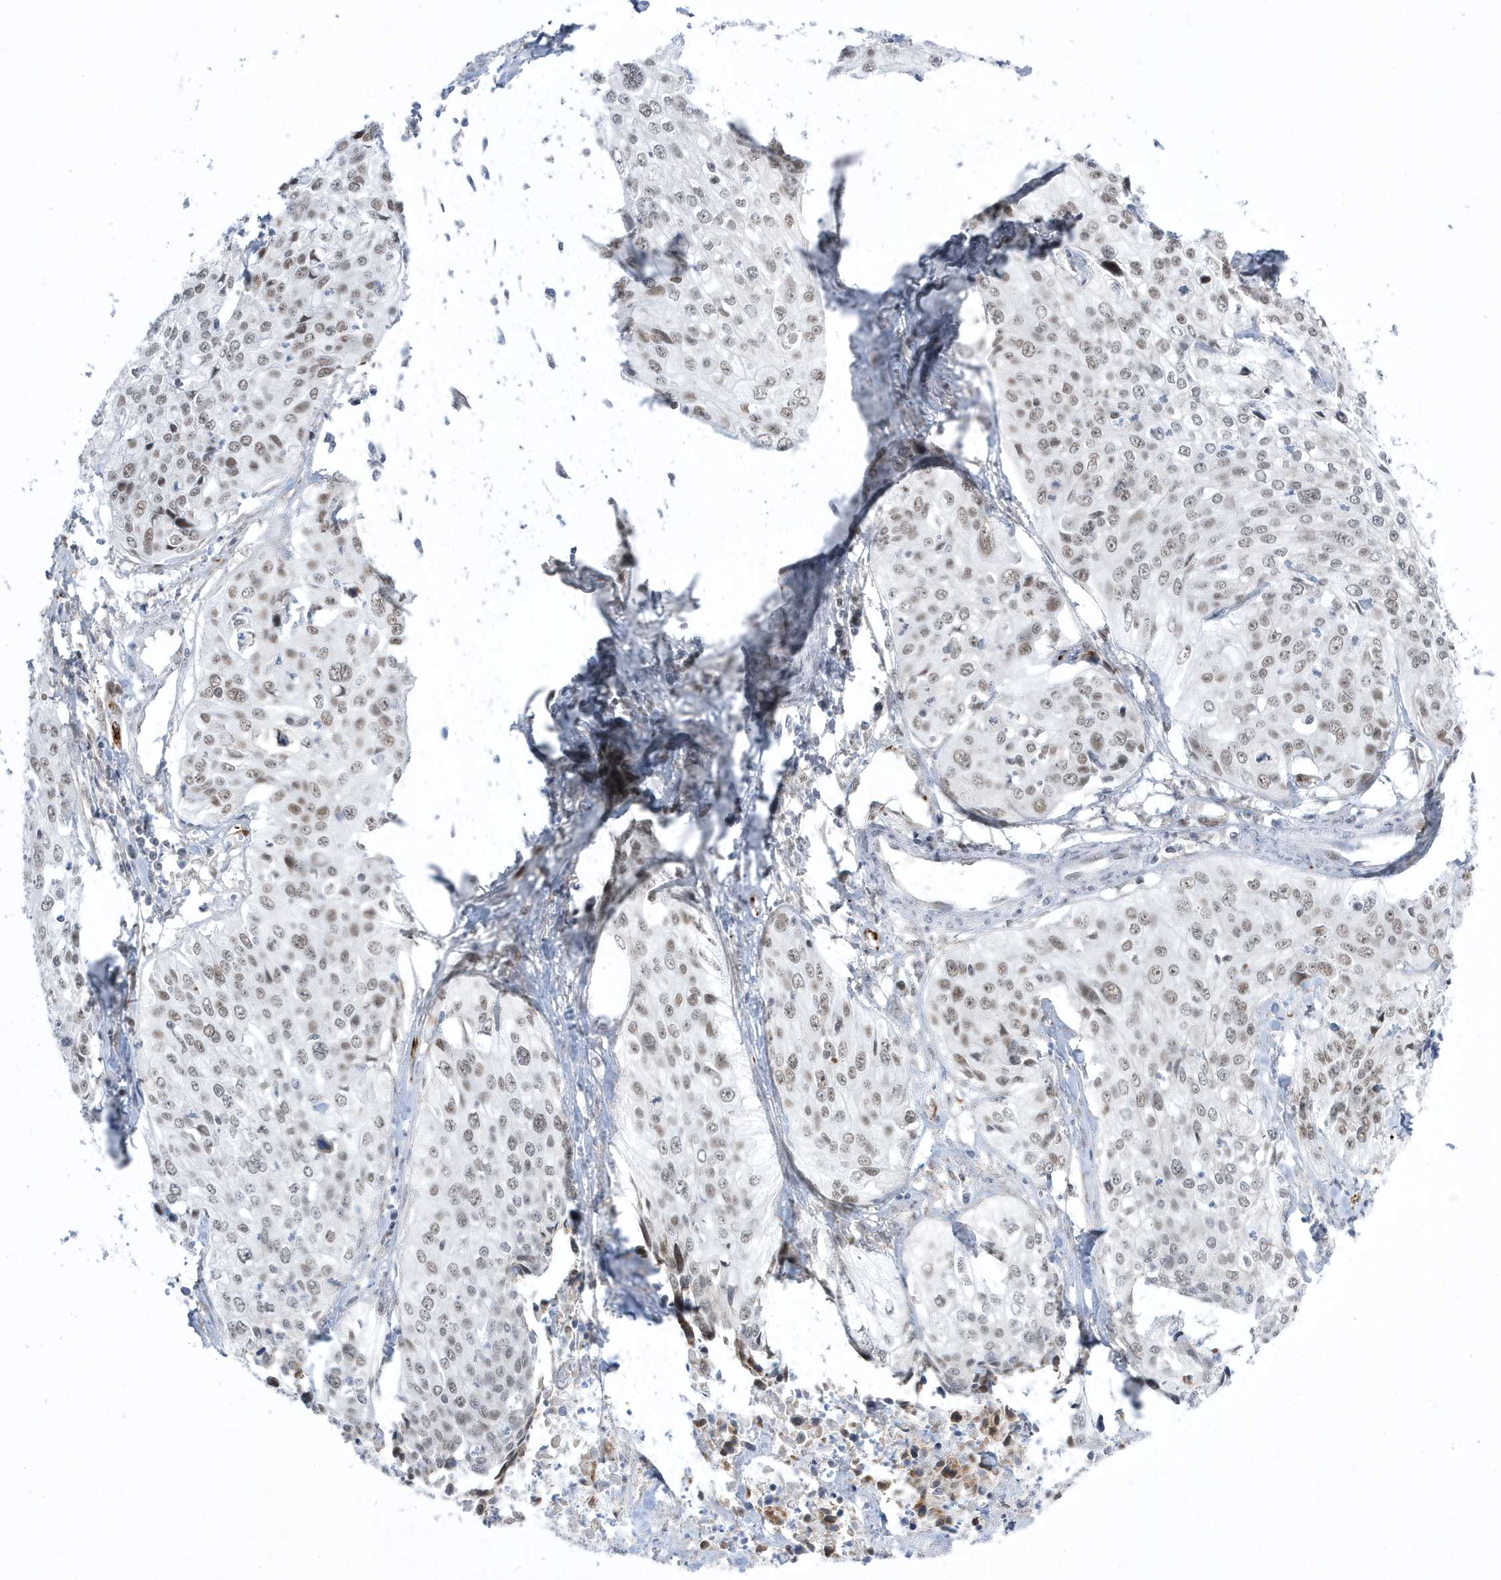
{"staining": {"intensity": "moderate", "quantity": ">75%", "location": "nuclear"}, "tissue": "cervical cancer", "cell_type": "Tumor cells", "image_type": "cancer", "snomed": [{"axis": "morphology", "description": "Squamous cell carcinoma, NOS"}, {"axis": "topography", "description": "Cervix"}], "caption": "This micrograph demonstrates immunohistochemistry staining of human cervical cancer (squamous cell carcinoma), with medium moderate nuclear staining in approximately >75% of tumor cells.", "gene": "ADAMTSL3", "patient": {"sex": "female", "age": 31}}